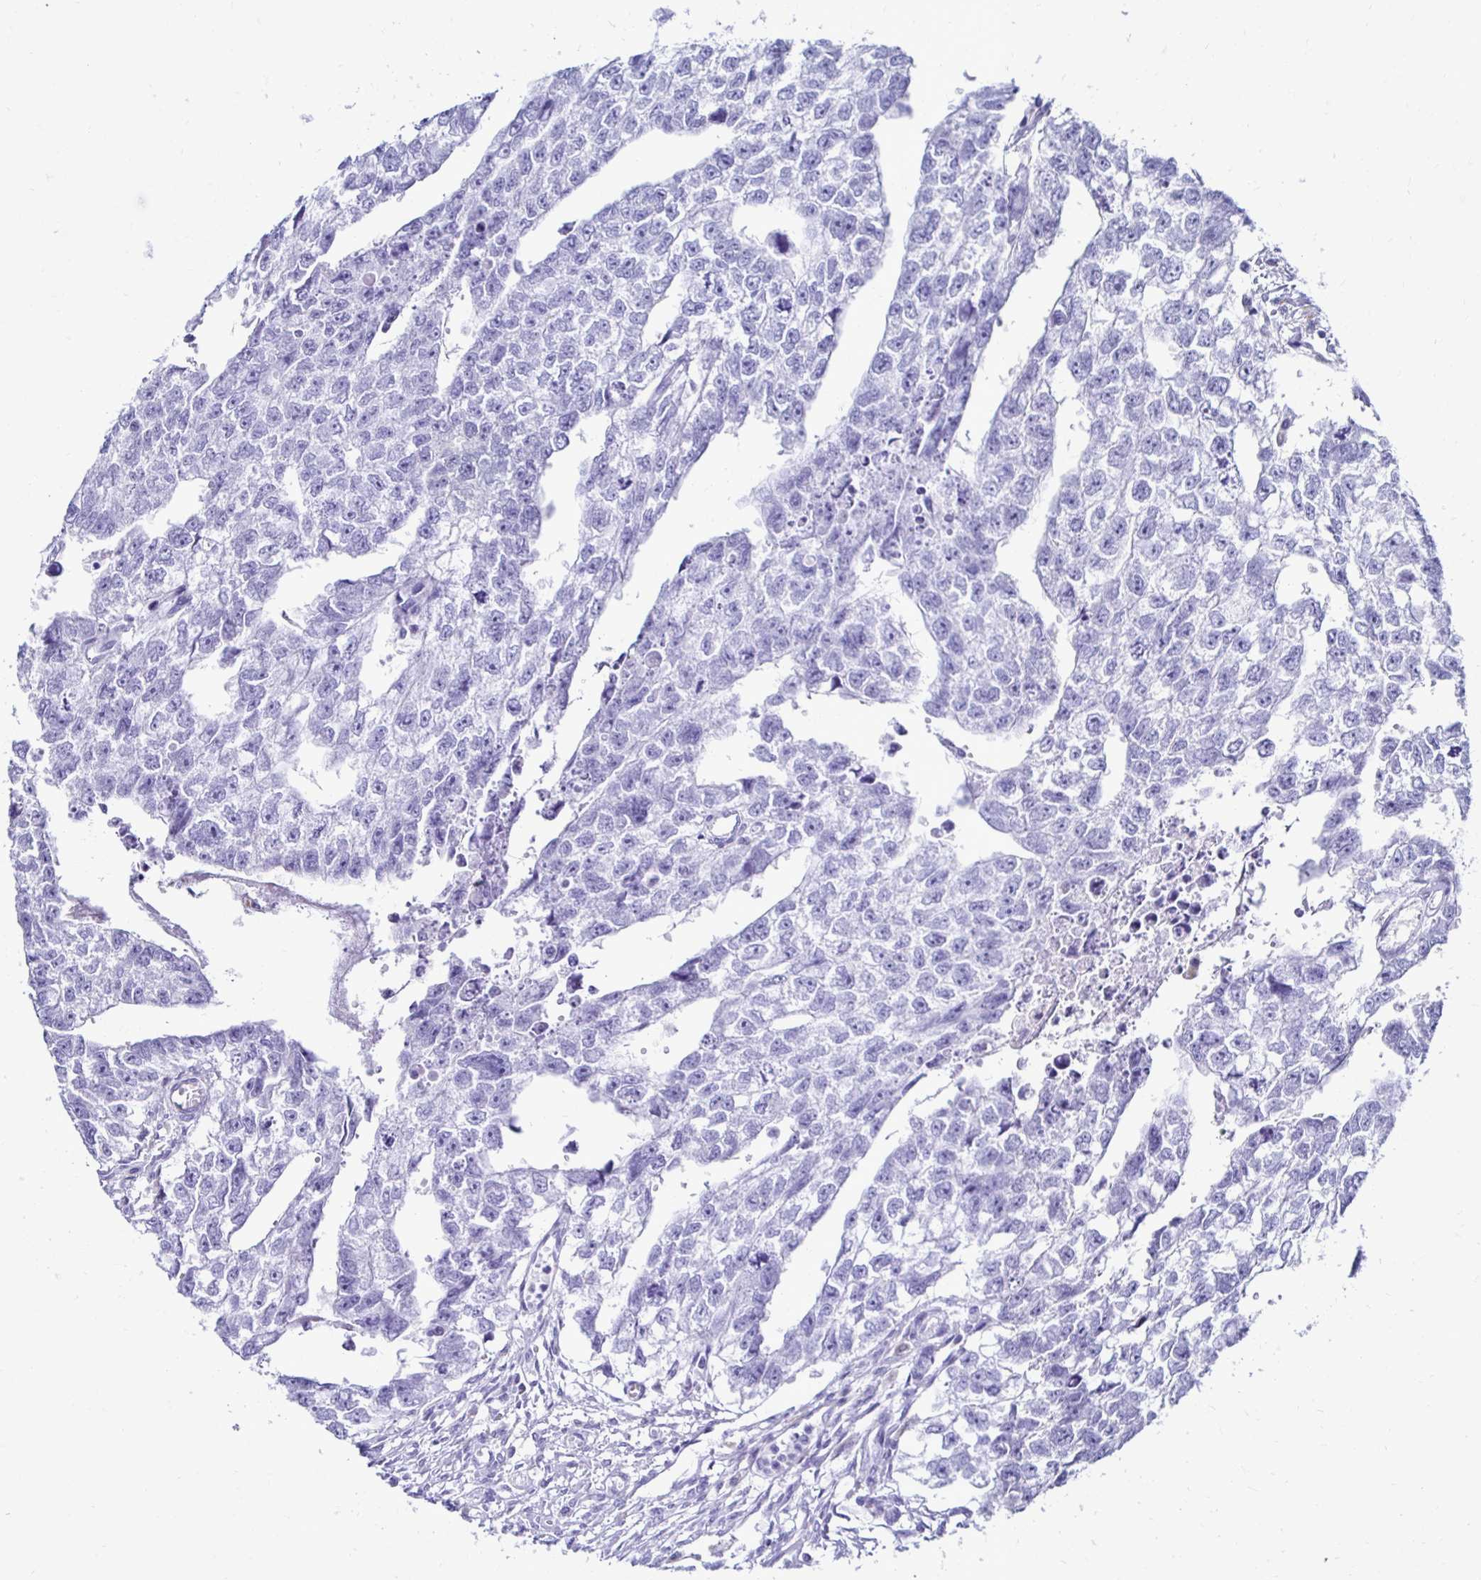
{"staining": {"intensity": "negative", "quantity": "none", "location": "none"}, "tissue": "testis cancer", "cell_type": "Tumor cells", "image_type": "cancer", "snomed": [{"axis": "morphology", "description": "Carcinoma, Embryonal, NOS"}, {"axis": "morphology", "description": "Teratoma, malignant, NOS"}, {"axis": "topography", "description": "Testis"}], "caption": "Immunohistochemistry (IHC) of testis embryonal carcinoma shows no expression in tumor cells.", "gene": "CST5", "patient": {"sex": "male", "age": 44}}